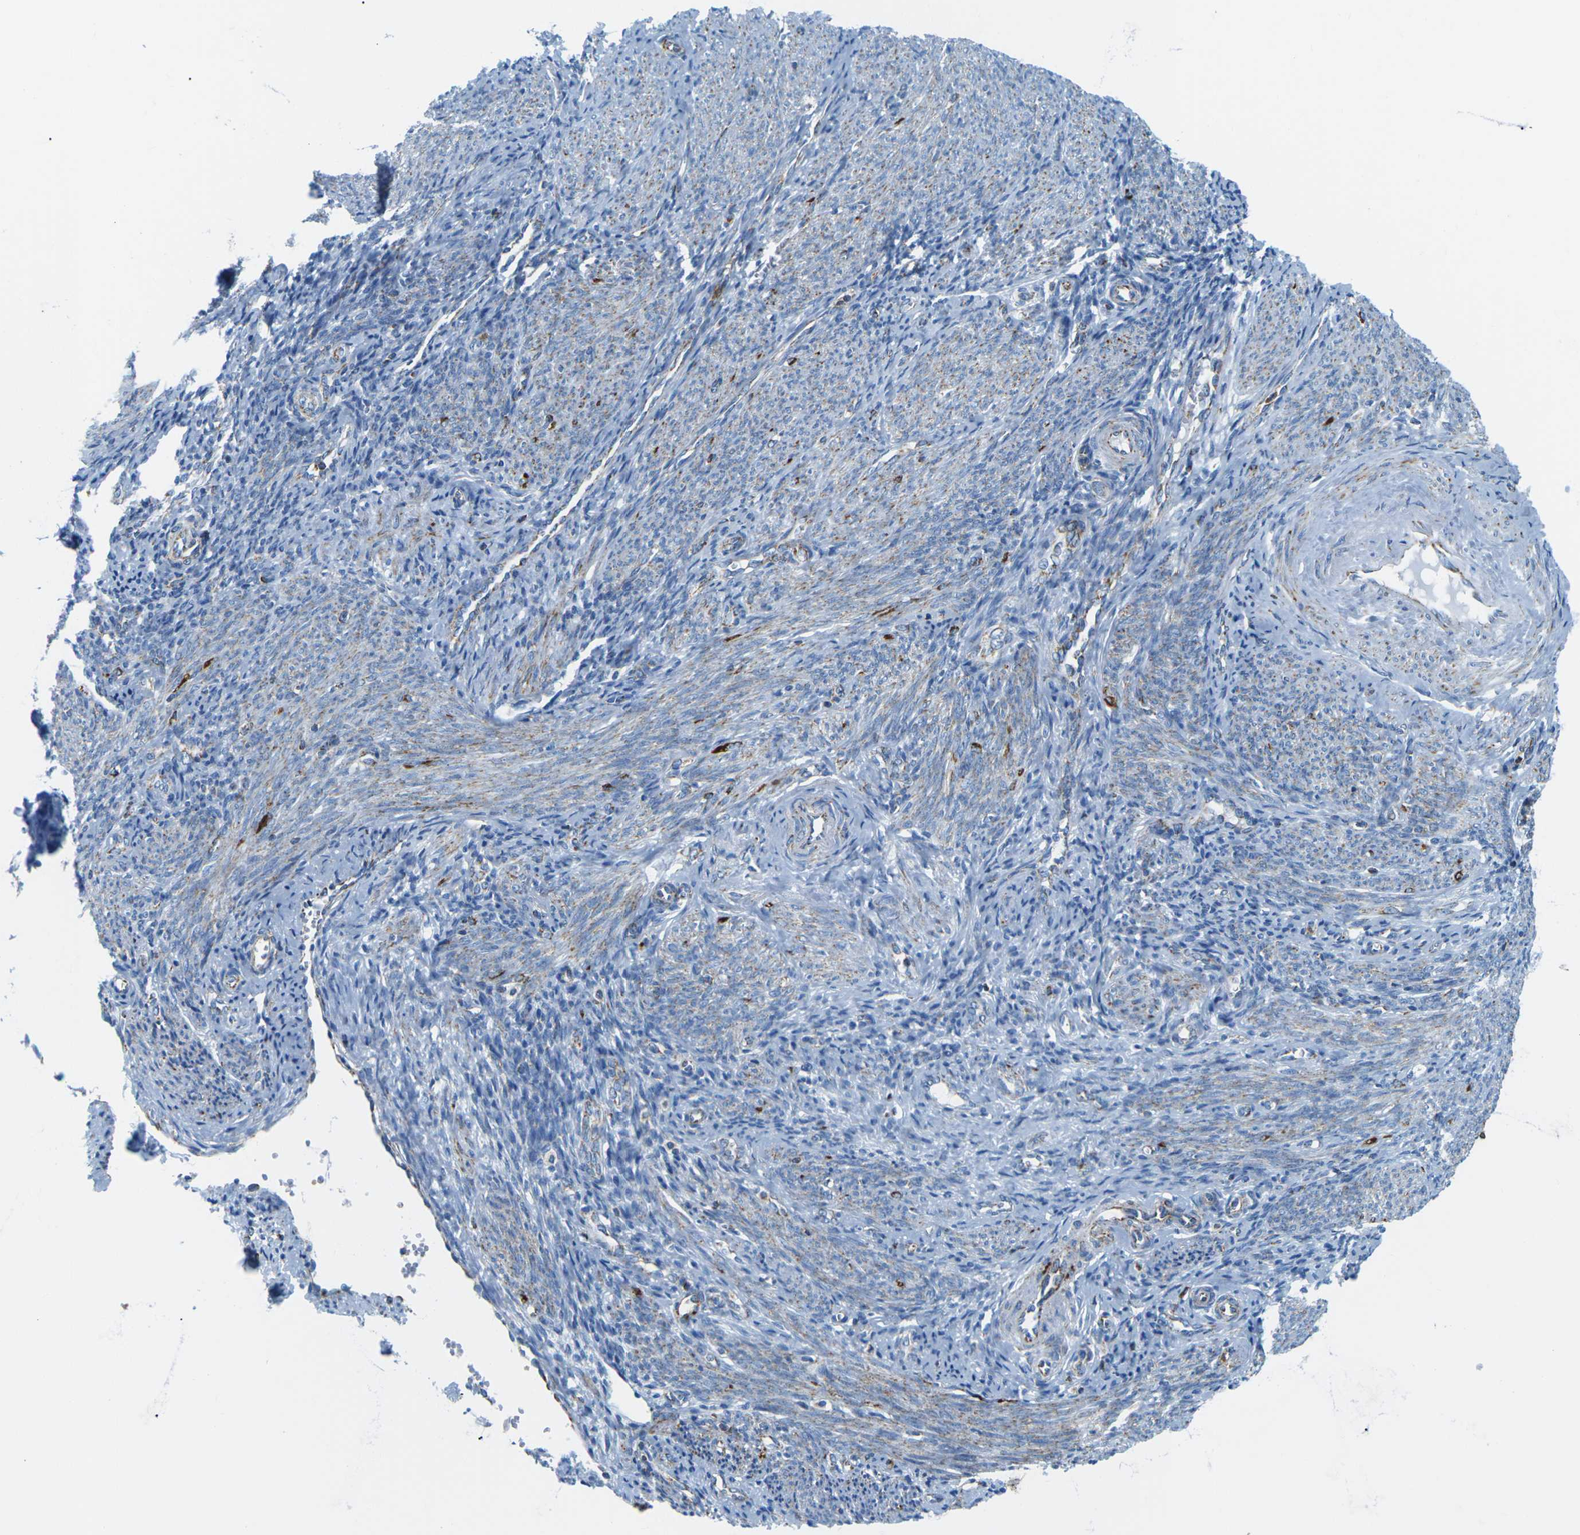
{"staining": {"intensity": "negative", "quantity": "none", "location": "none"}, "tissue": "endometrium", "cell_type": "Cells in endometrial stroma", "image_type": "normal", "snomed": [{"axis": "morphology", "description": "Normal tissue, NOS"}, {"axis": "topography", "description": "Endometrium"}], "caption": "This image is of unremarkable endometrium stained with immunohistochemistry (IHC) to label a protein in brown with the nuclei are counter-stained blue. There is no positivity in cells in endometrial stroma.", "gene": "COX6C", "patient": {"sex": "female", "age": 50}}